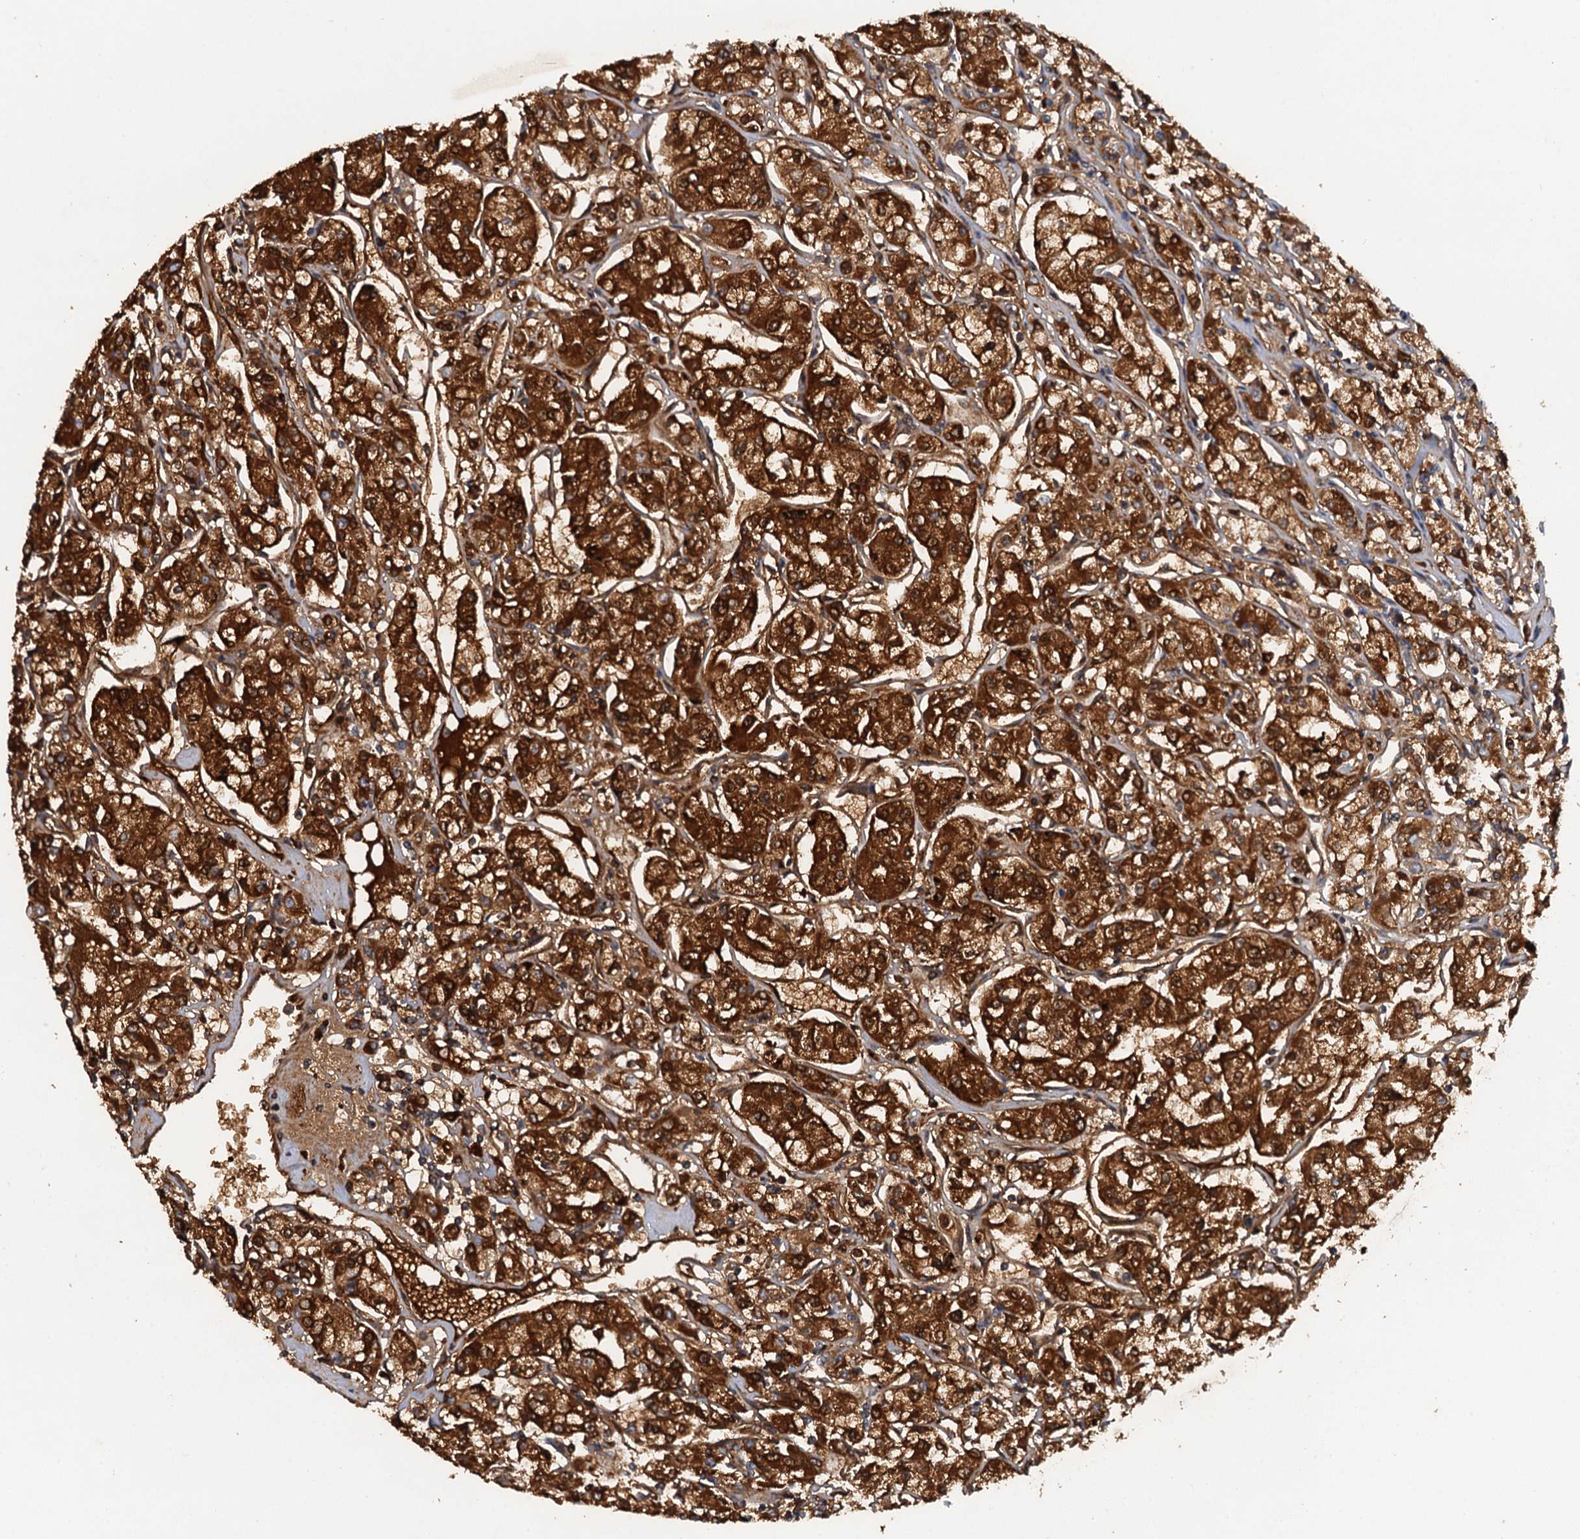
{"staining": {"intensity": "strong", "quantity": ">75%", "location": "cytoplasmic/membranous"}, "tissue": "renal cancer", "cell_type": "Tumor cells", "image_type": "cancer", "snomed": [{"axis": "morphology", "description": "Adenocarcinoma, NOS"}, {"axis": "topography", "description": "Kidney"}], "caption": "Immunohistochemical staining of human renal cancer (adenocarcinoma) reveals high levels of strong cytoplasmic/membranous positivity in about >75% of tumor cells.", "gene": "HAPLN3", "patient": {"sex": "female", "age": 59}}